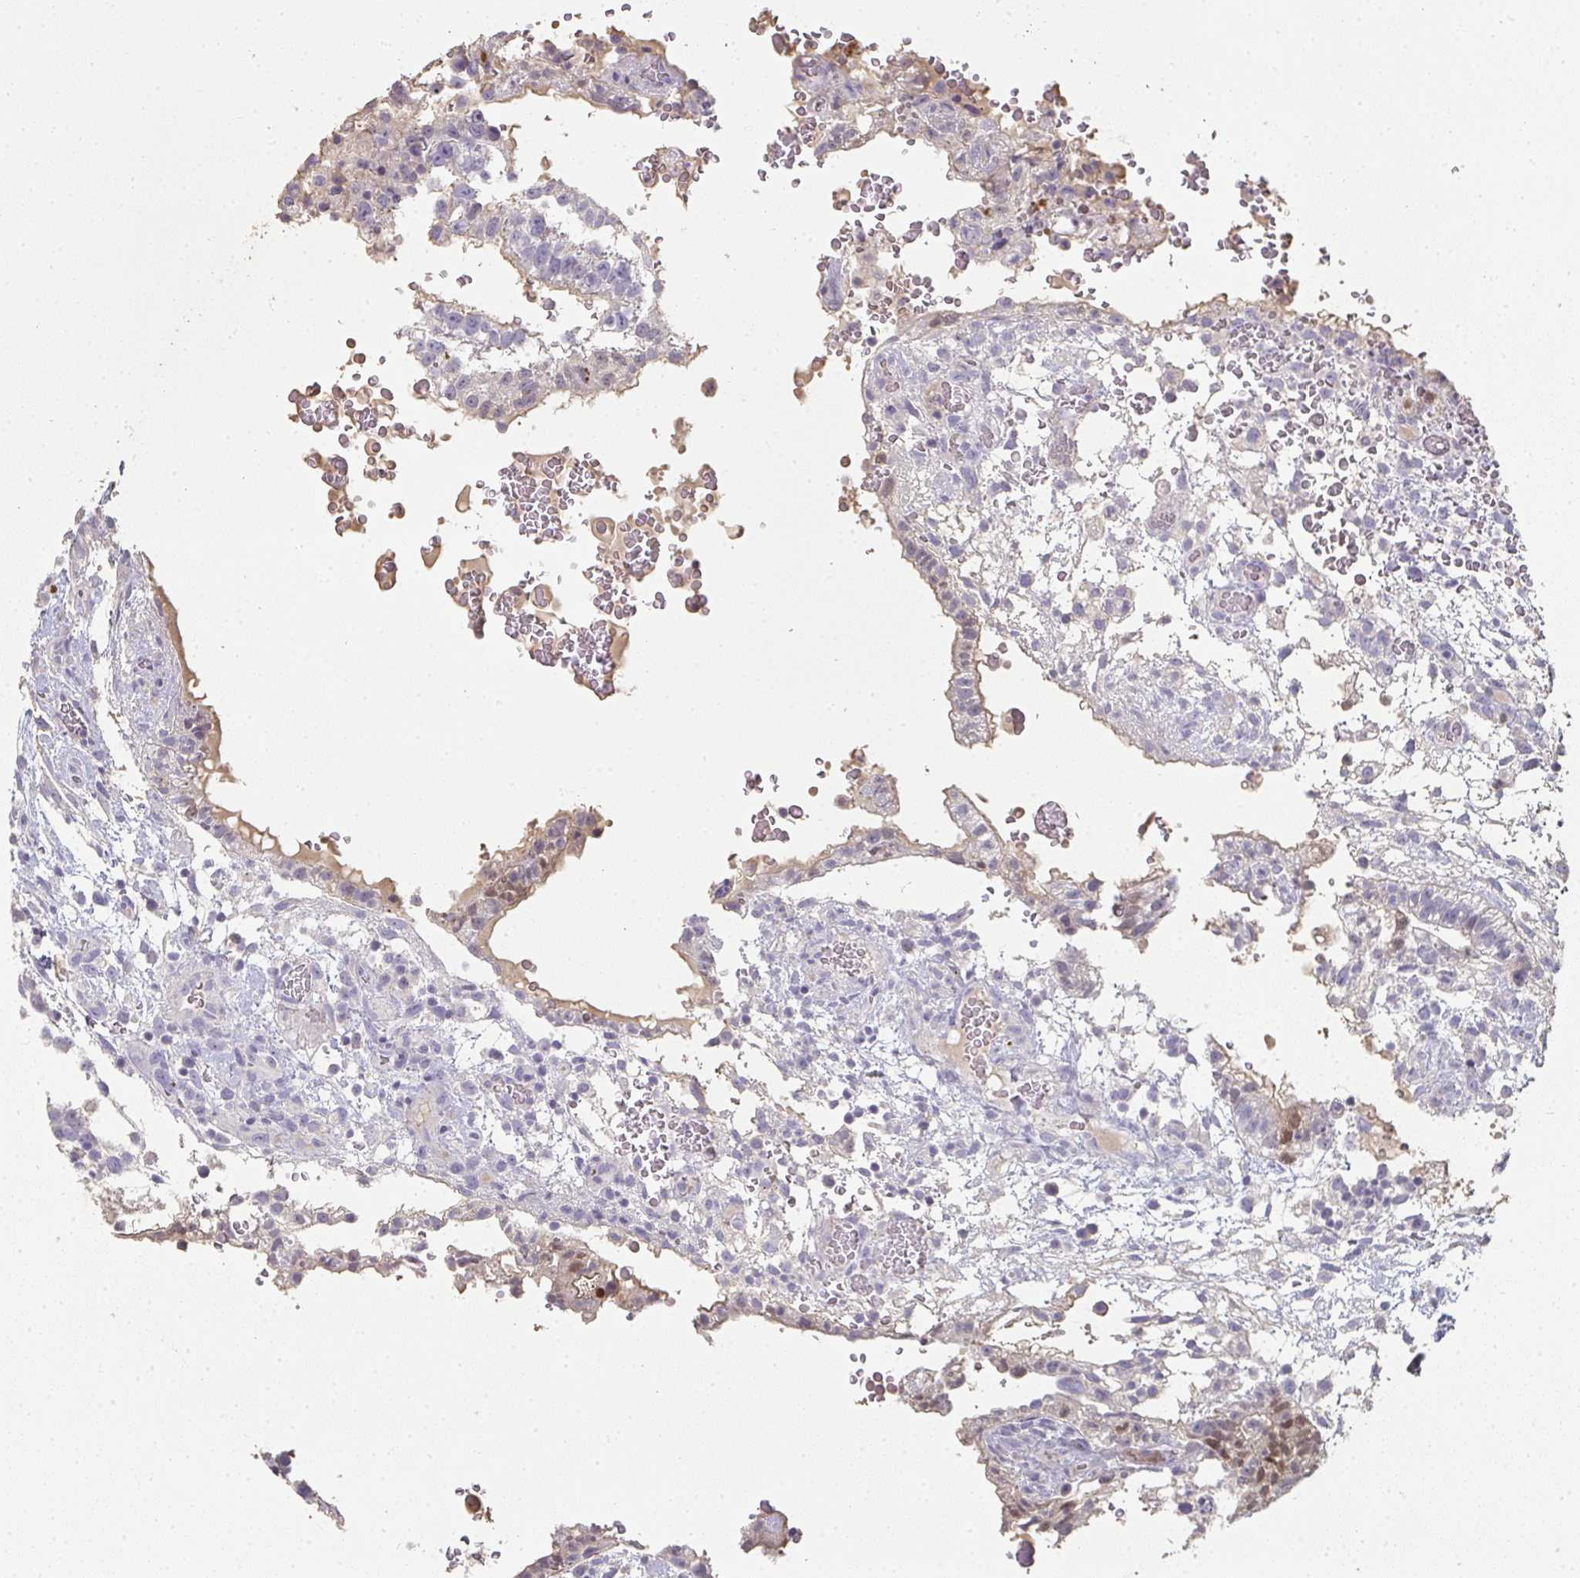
{"staining": {"intensity": "moderate", "quantity": "<25%", "location": "nuclear"}, "tissue": "testis cancer", "cell_type": "Tumor cells", "image_type": "cancer", "snomed": [{"axis": "morphology", "description": "Carcinoma, Embryonal, NOS"}, {"axis": "topography", "description": "Testis"}], "caption": "A high-resolution photomicrograph shows immunohistochemistry (IHC) staining of testis cancer, which exhibits moderate nuclear expression in approximately <25% of tumor cells. (Brightfield microscopy of DAB IHC at high magnification).", "gene": "A1CF", "patient": {"sex": "male", "age": 32}}